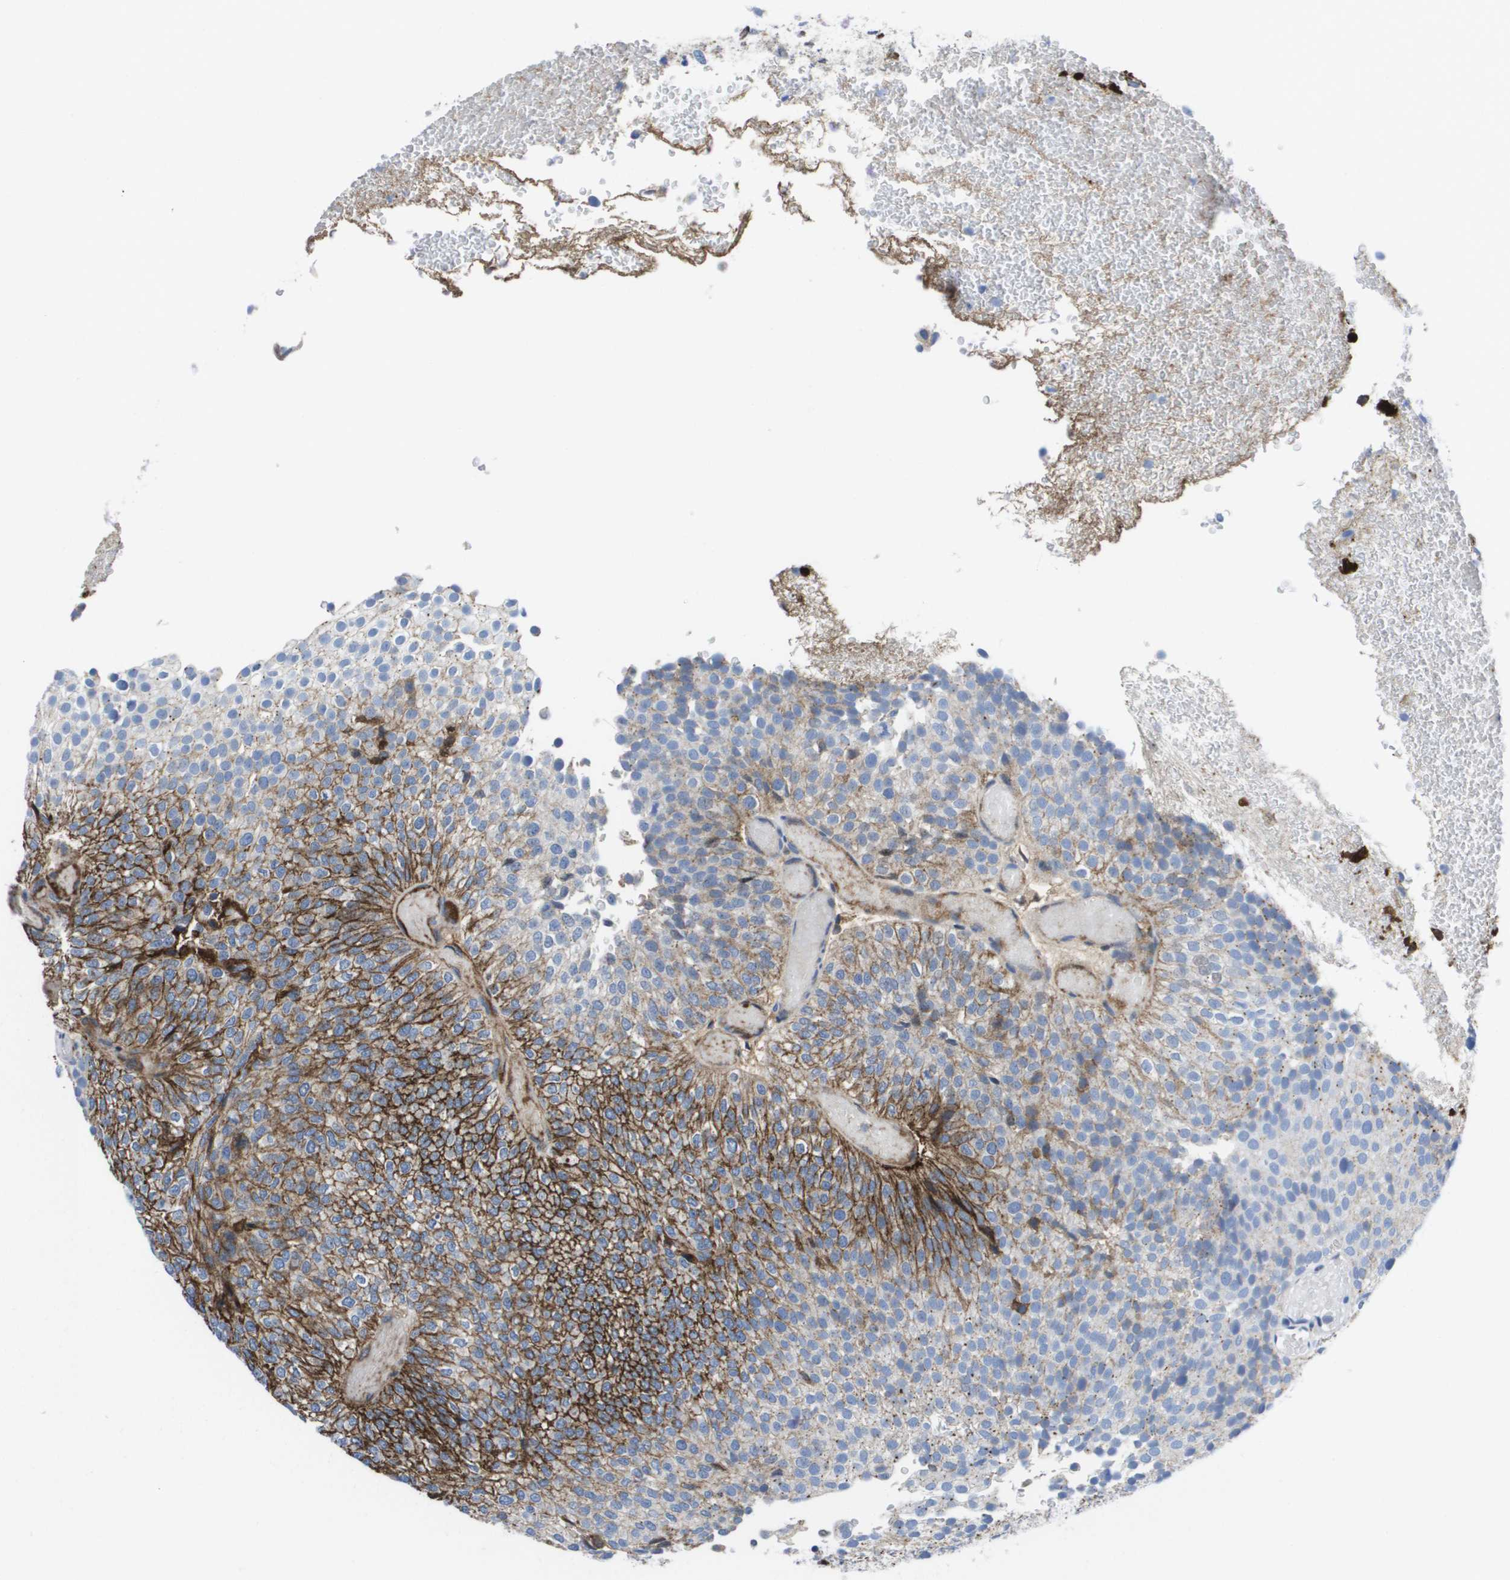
{"staining": {"intensity": "moderate", "quantity": "25%-75%", "location": "cytoplasmic/membranous"}, "tissue": "urothelial cancer", "cell_type": "Tumor cells", "image_type": "cancer", "snomed": [{"axis": "morphology", "description": "Urothelial carcinoma, Low grade"}, {"axis": "topography", "description": "Urinary bladder"}], "caption": "Tumor cells display medium levels of moderate cytoplasmic/membranous positivity in approximately 25%-75% of cells in human urothelial cancer.", "gene": "SERPINC1", "patient": {"sex": "male", "age": 78}}